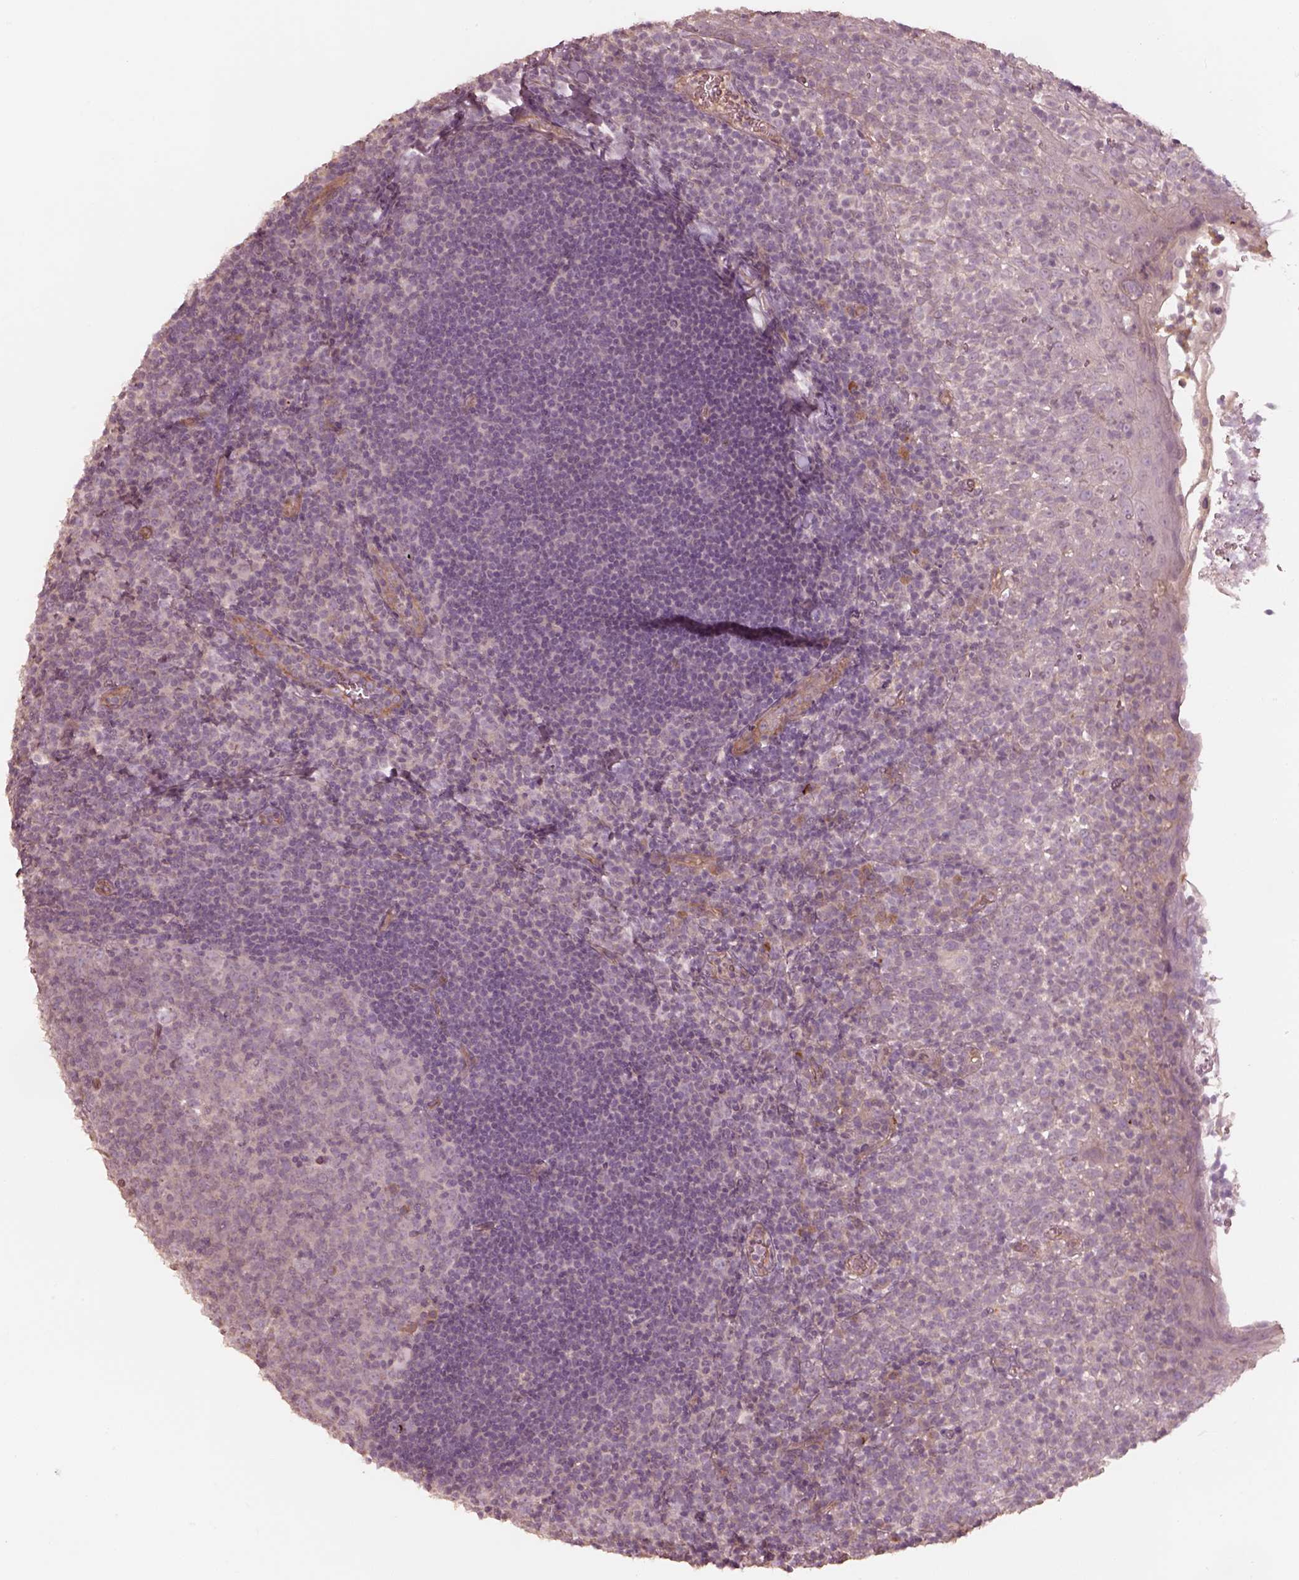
{"staining": {"intensity": "negative", "quantity": "none", "location": "none"}, "tissue": "lymph node", "cell_type": "Germinal center cells", "image_type": "normal", "snomed": [{"axis": "morphology", "description": "Normal tissue, NOS"}, {"axis": "topography", "description": "Lymph node"}], "caption": "DAB immunohistochemical staining of benign lymph node shows no significant expression in germinal center cells.", "gene": "OTOGL", "patient": {"sex": "female", "age": 21}}